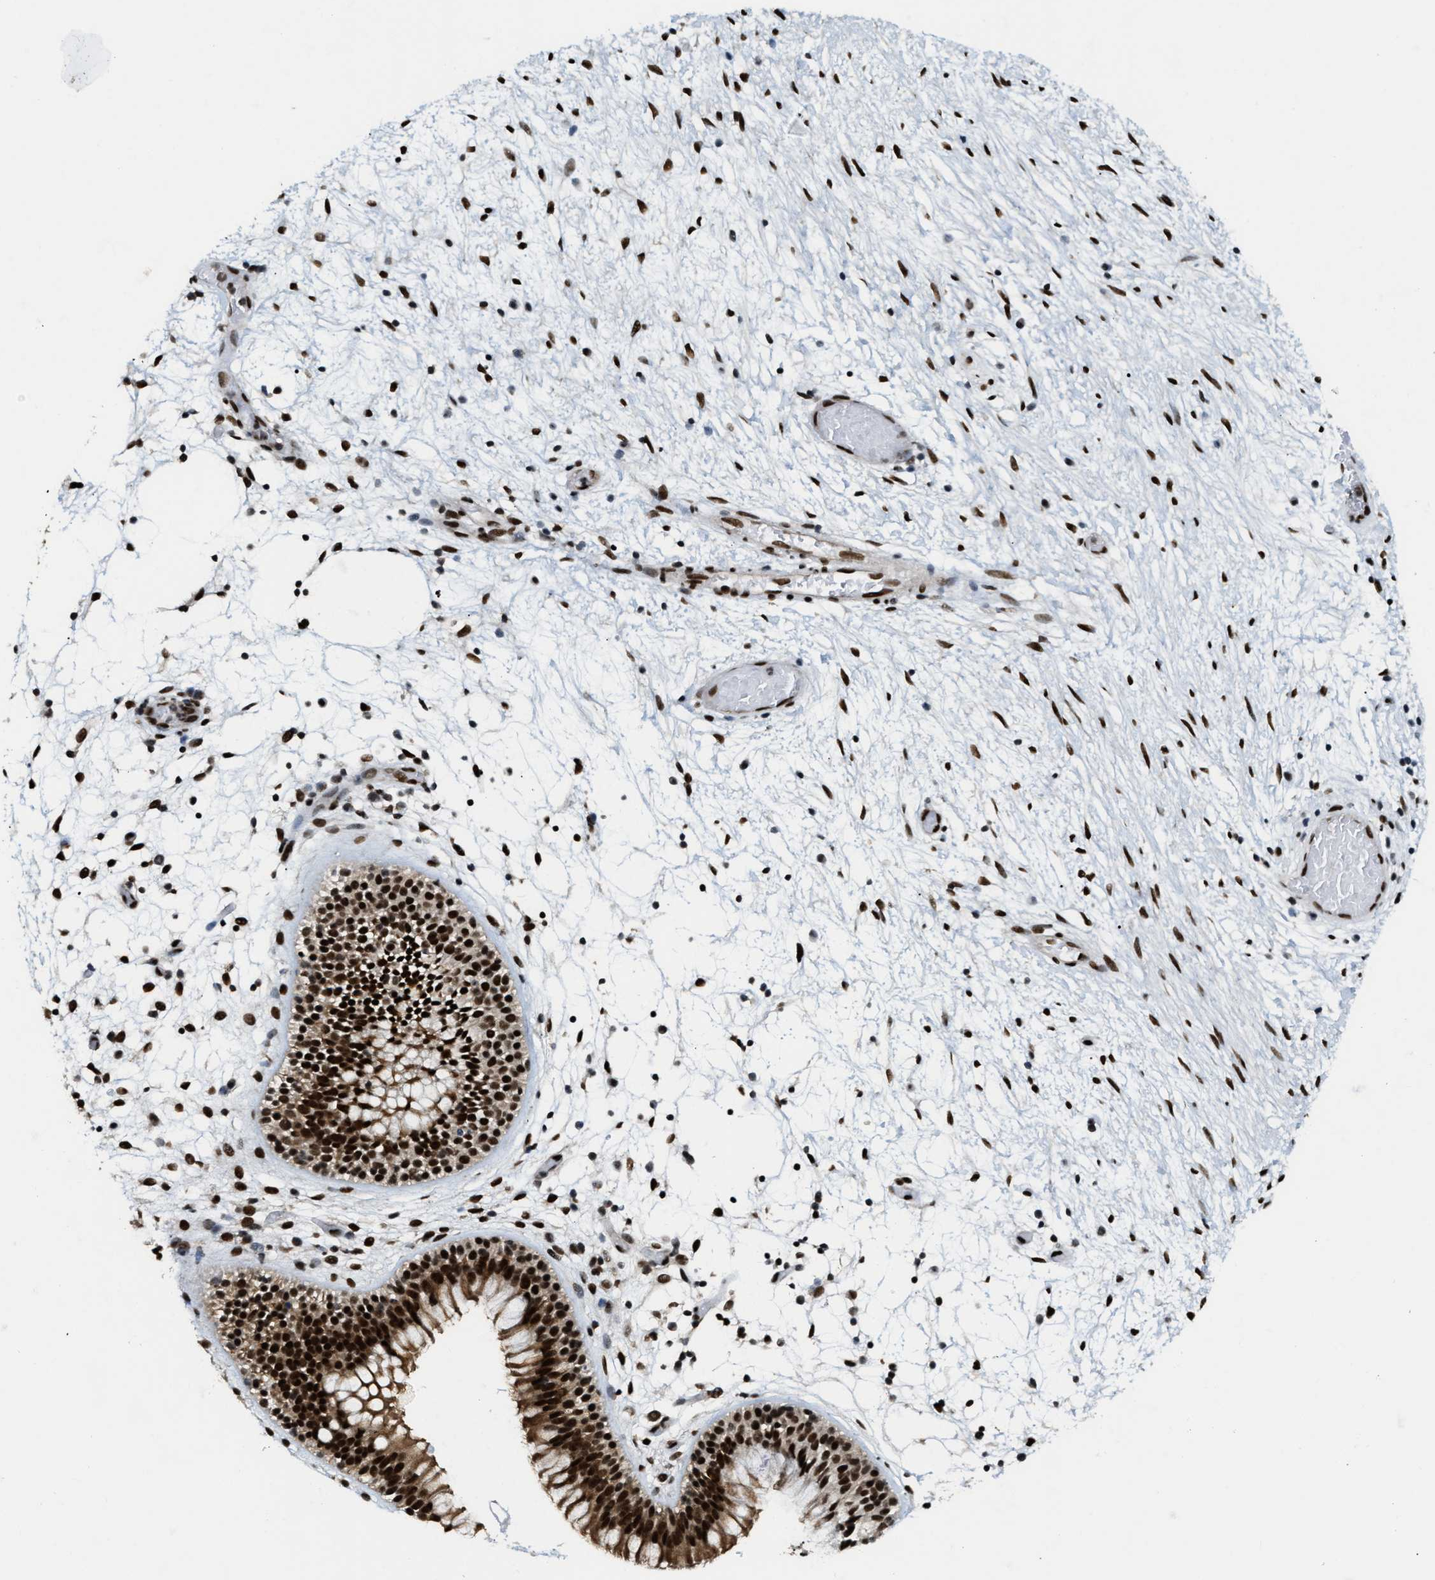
{"staining": {"intensity": "strong", "quantity": ">75%", "location": "nuclear"}, "tissue": "nasopharynx", "cell_type": "Respiratory epithelial cells", "image_type": "normal", "snomed": [{"axis": "morphology", "description": "Normal tissue, NOS"}, {"axis": "morphology", "description": "Inflammation, NOS"}, {"axis": "topography", "description": "Nasopharynx"}], "caption": "There is high levels of strong nuclear positivity in respiratory epithelial cells of normal nasopharynx, as demonstrated by immunohistochemical staining (brown color).", "gene": "NUMA1", "patient": {"sex": "male", "age": 48}}